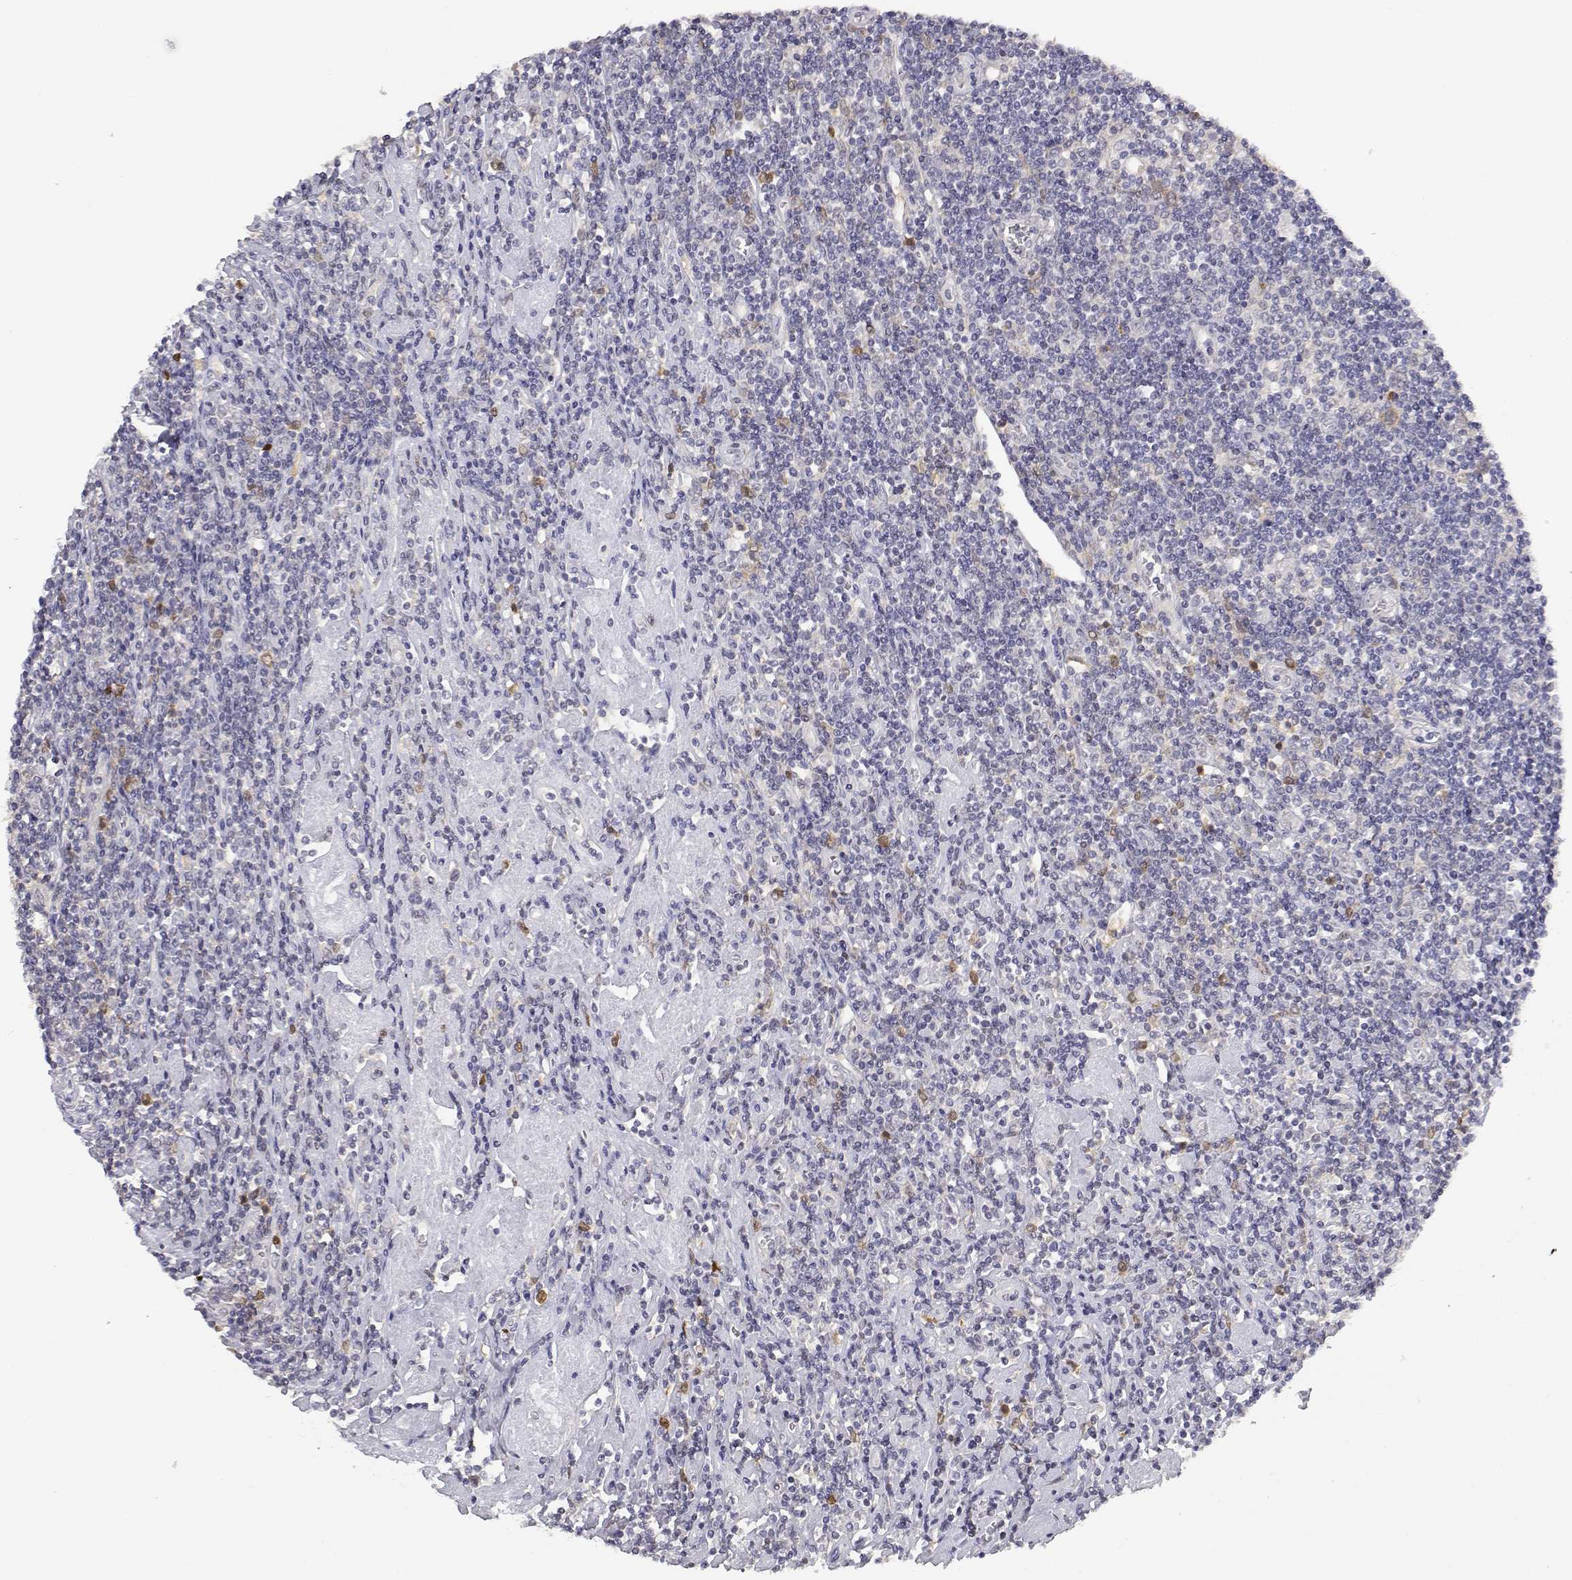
{"staining": {"intensity": "negative", "quantity": "none", "location": "none"}, "tissue": "lymphoma", "cell_type": "Tumor cells", "image_type": "cancer", "snomed": [{"axis": "morphology", "description": "Hodgkin's disease, NOS"}, {"axis": "topography", "description": "Lymph node"}], "caption": "An image of human lymphoma is negative for staining in tumor cells.", "gene": "ADA", "patient": {"sex": "male", "age": 40}}